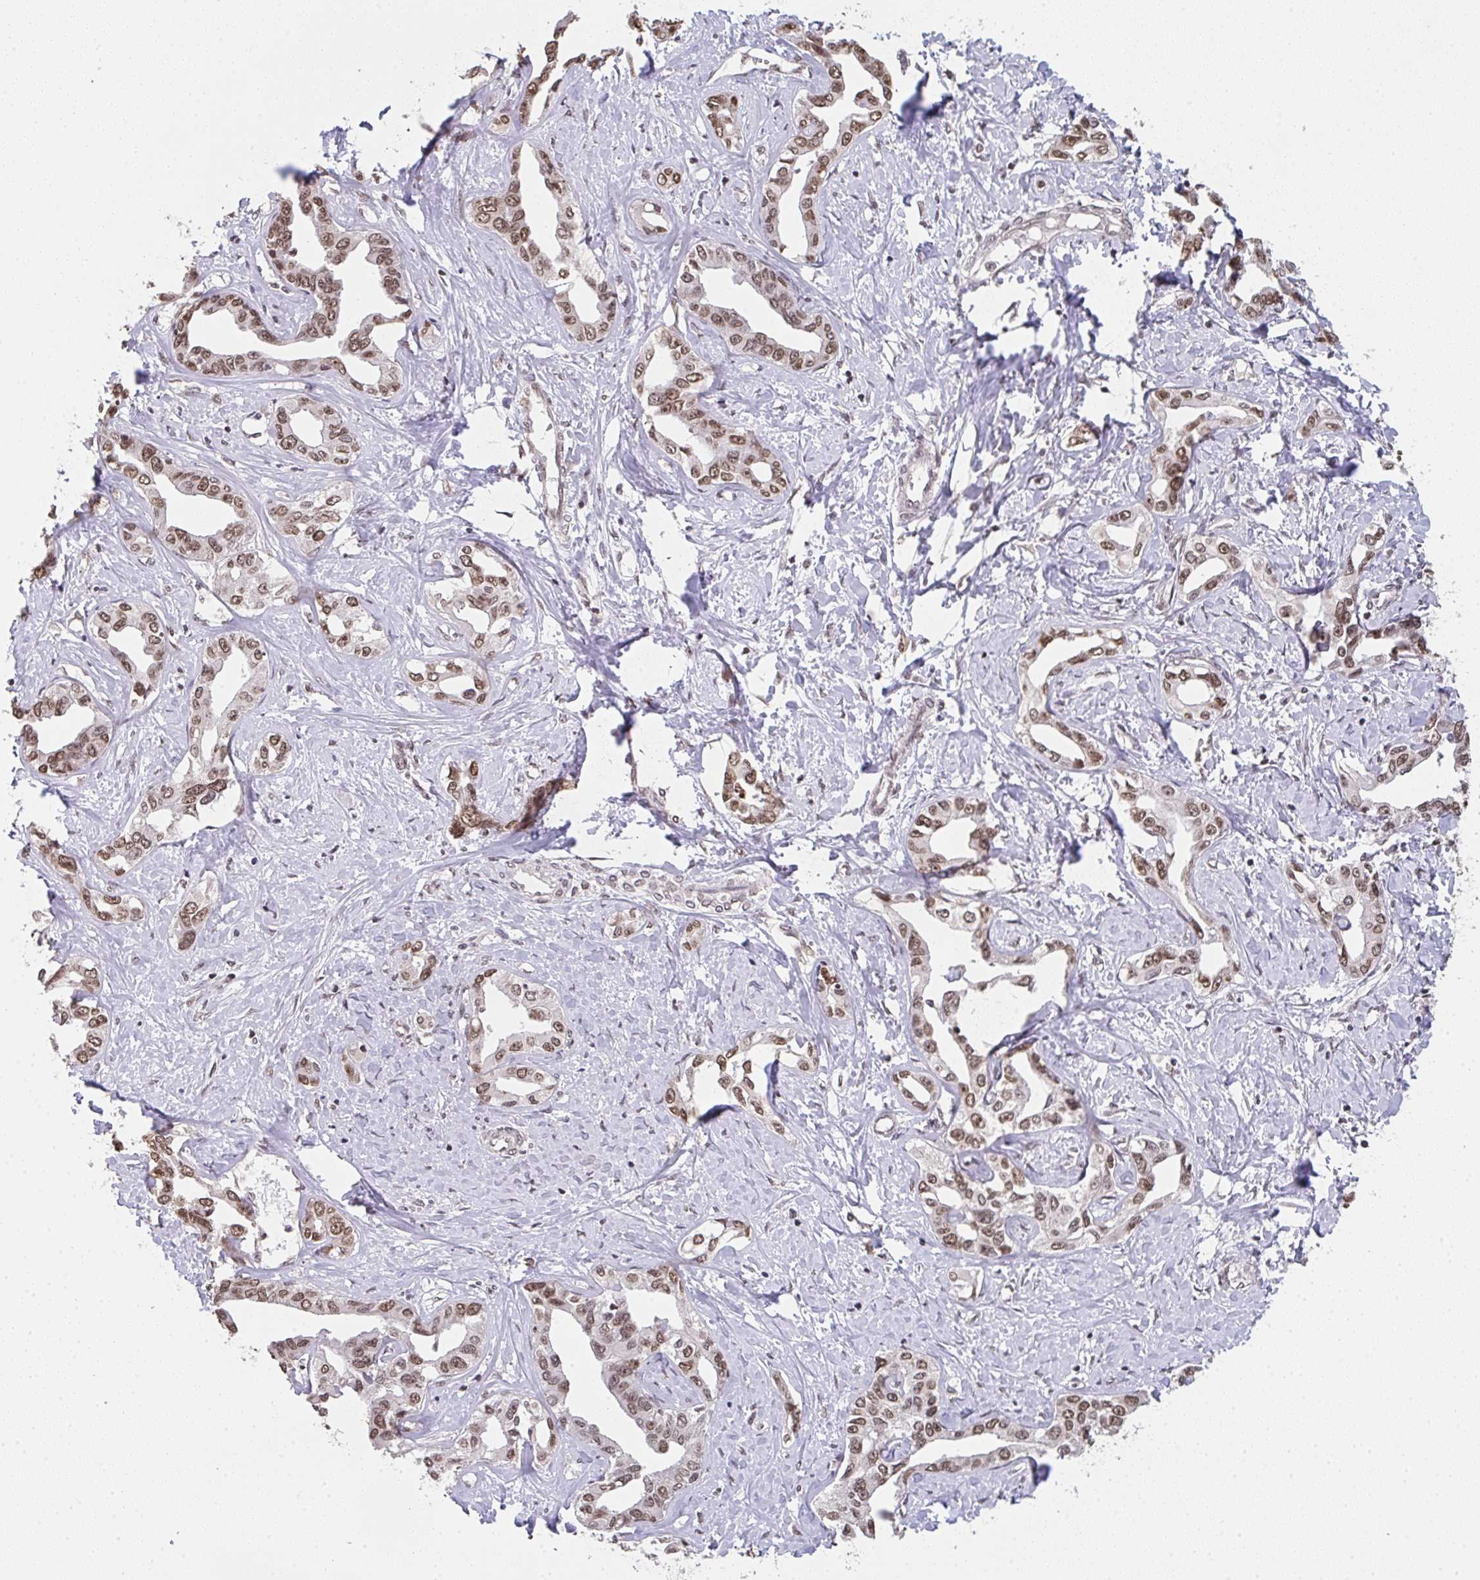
{"staining": {"intensity": "moderate", "quantity": ">75%", "location": "nuclear"}, "tissue": "liver cancer", "cell_type": "Tumor cells", "image_type": "cancer", "snomed": [{"axis": "morphology", "description": "Cholangiocarcinoma"}, {"axis": "topography", "description": "Liver"}], "caption": "High-magnification brightfield microscopy of liver cancer (cholangiocarcinoma) stained with DAB (brown) and counterstained with hematoxylin (blue). tumor cells exhibit moderate nuclear positivity is present in about>75% of cells. The protein of interest is stained brown, and the nuclei are stained in blue (DAB IHC with brightfield microscopy, high magnification).", "gene": "DKC1", "patient": {"sex": "male", "age": 59}}